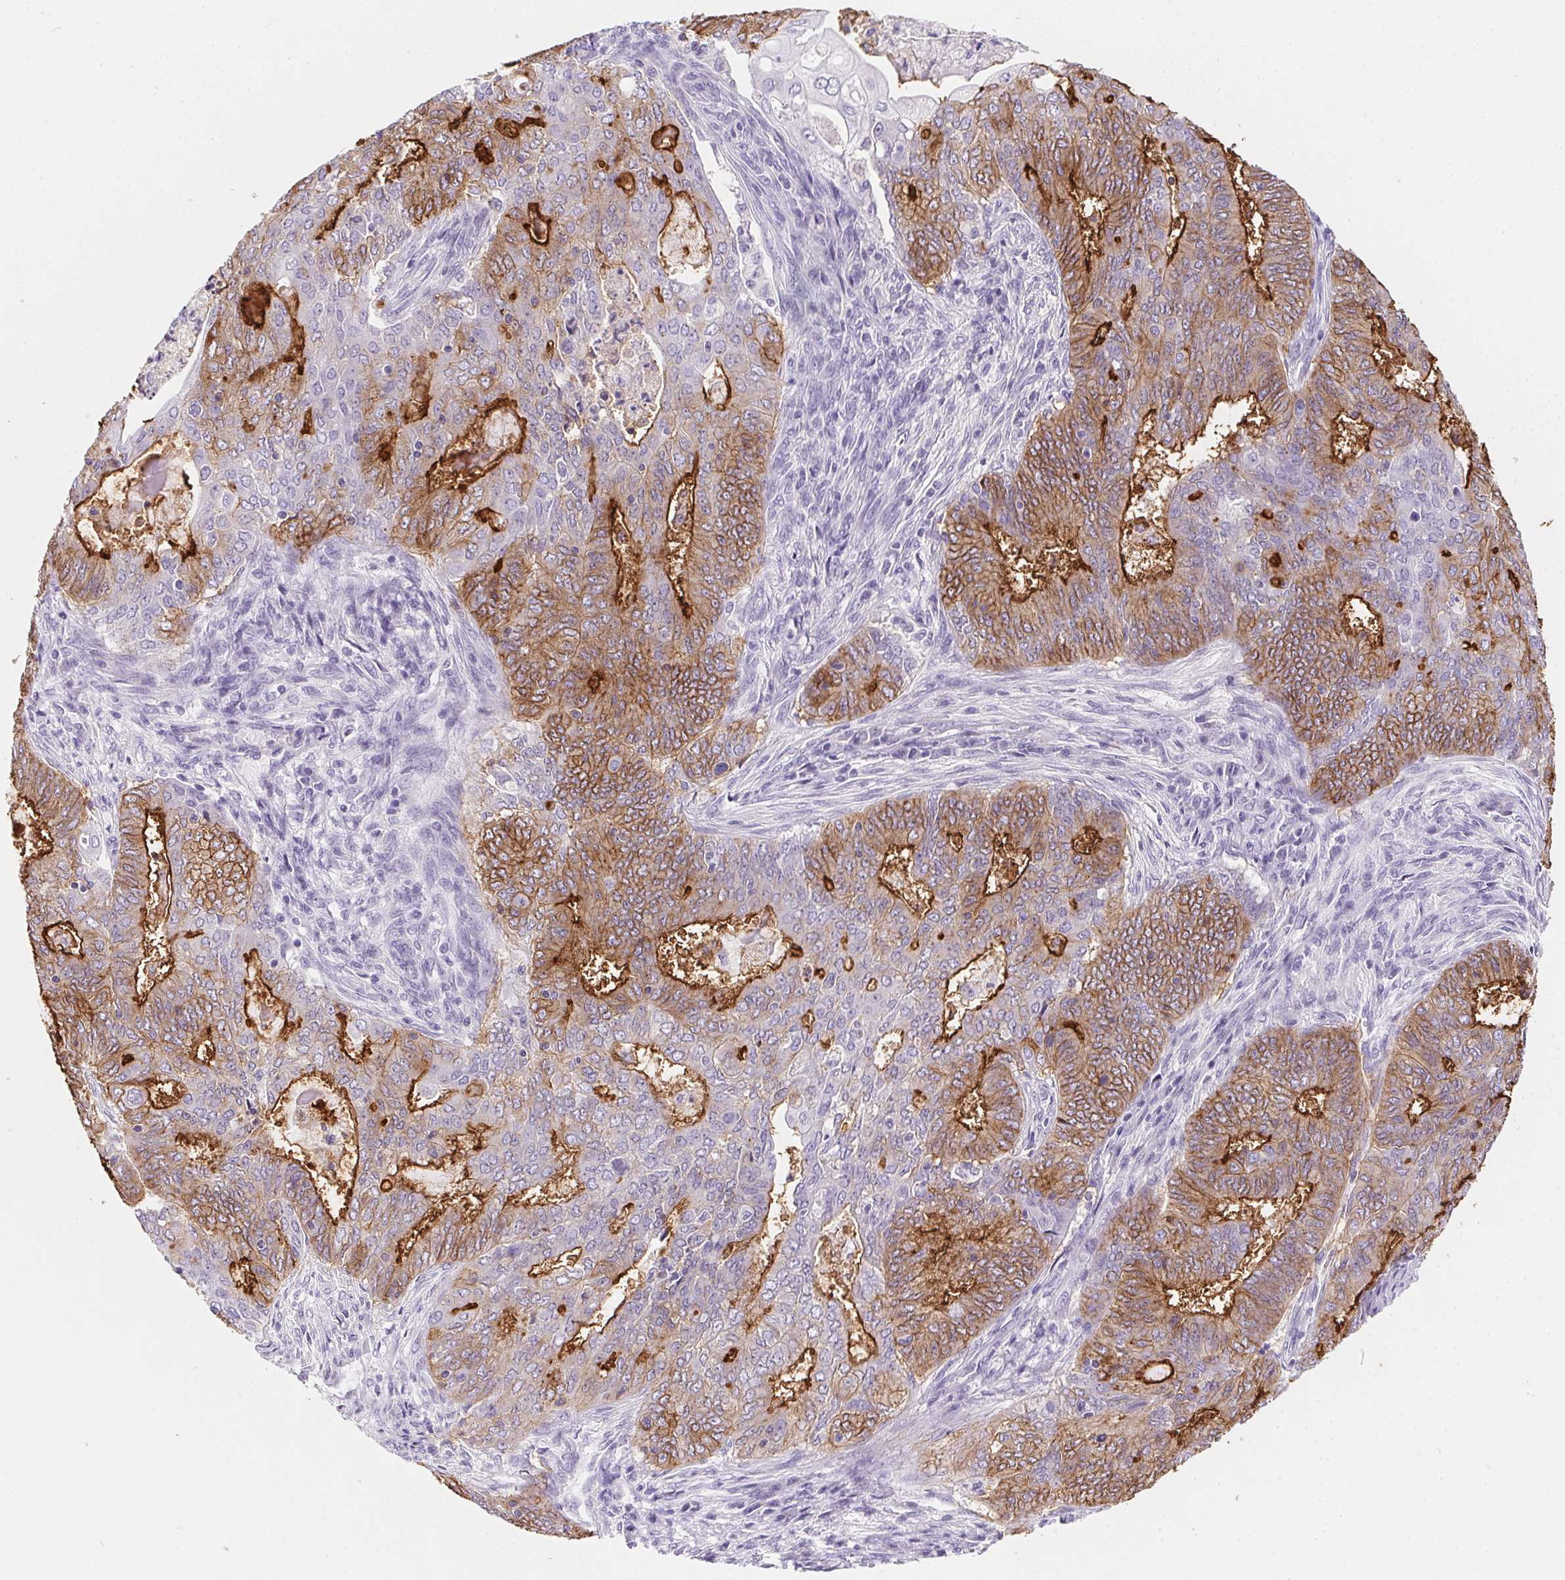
{"staining": {"intensity": "strong", "quantity": "25%-75%", "location": "cytoplasmic/membranous"}, "tissue": "endometrial cancer", "cell_type": "Tumor cells", "image_type": "cancer", "snomed": [{"axis": "morphology", "description": "Adenocarcinoma, NOS"}, {"axis": "topography", "description": "Endometrium"}], "caption": "The image displays staining of adenocarcinoma (endometrial), revealing strong cytoplasmic/membranous protein staining (brown color) within tumor cells.", "gene": "AQP5", "patient": {"sex": "female", "age": 62}}